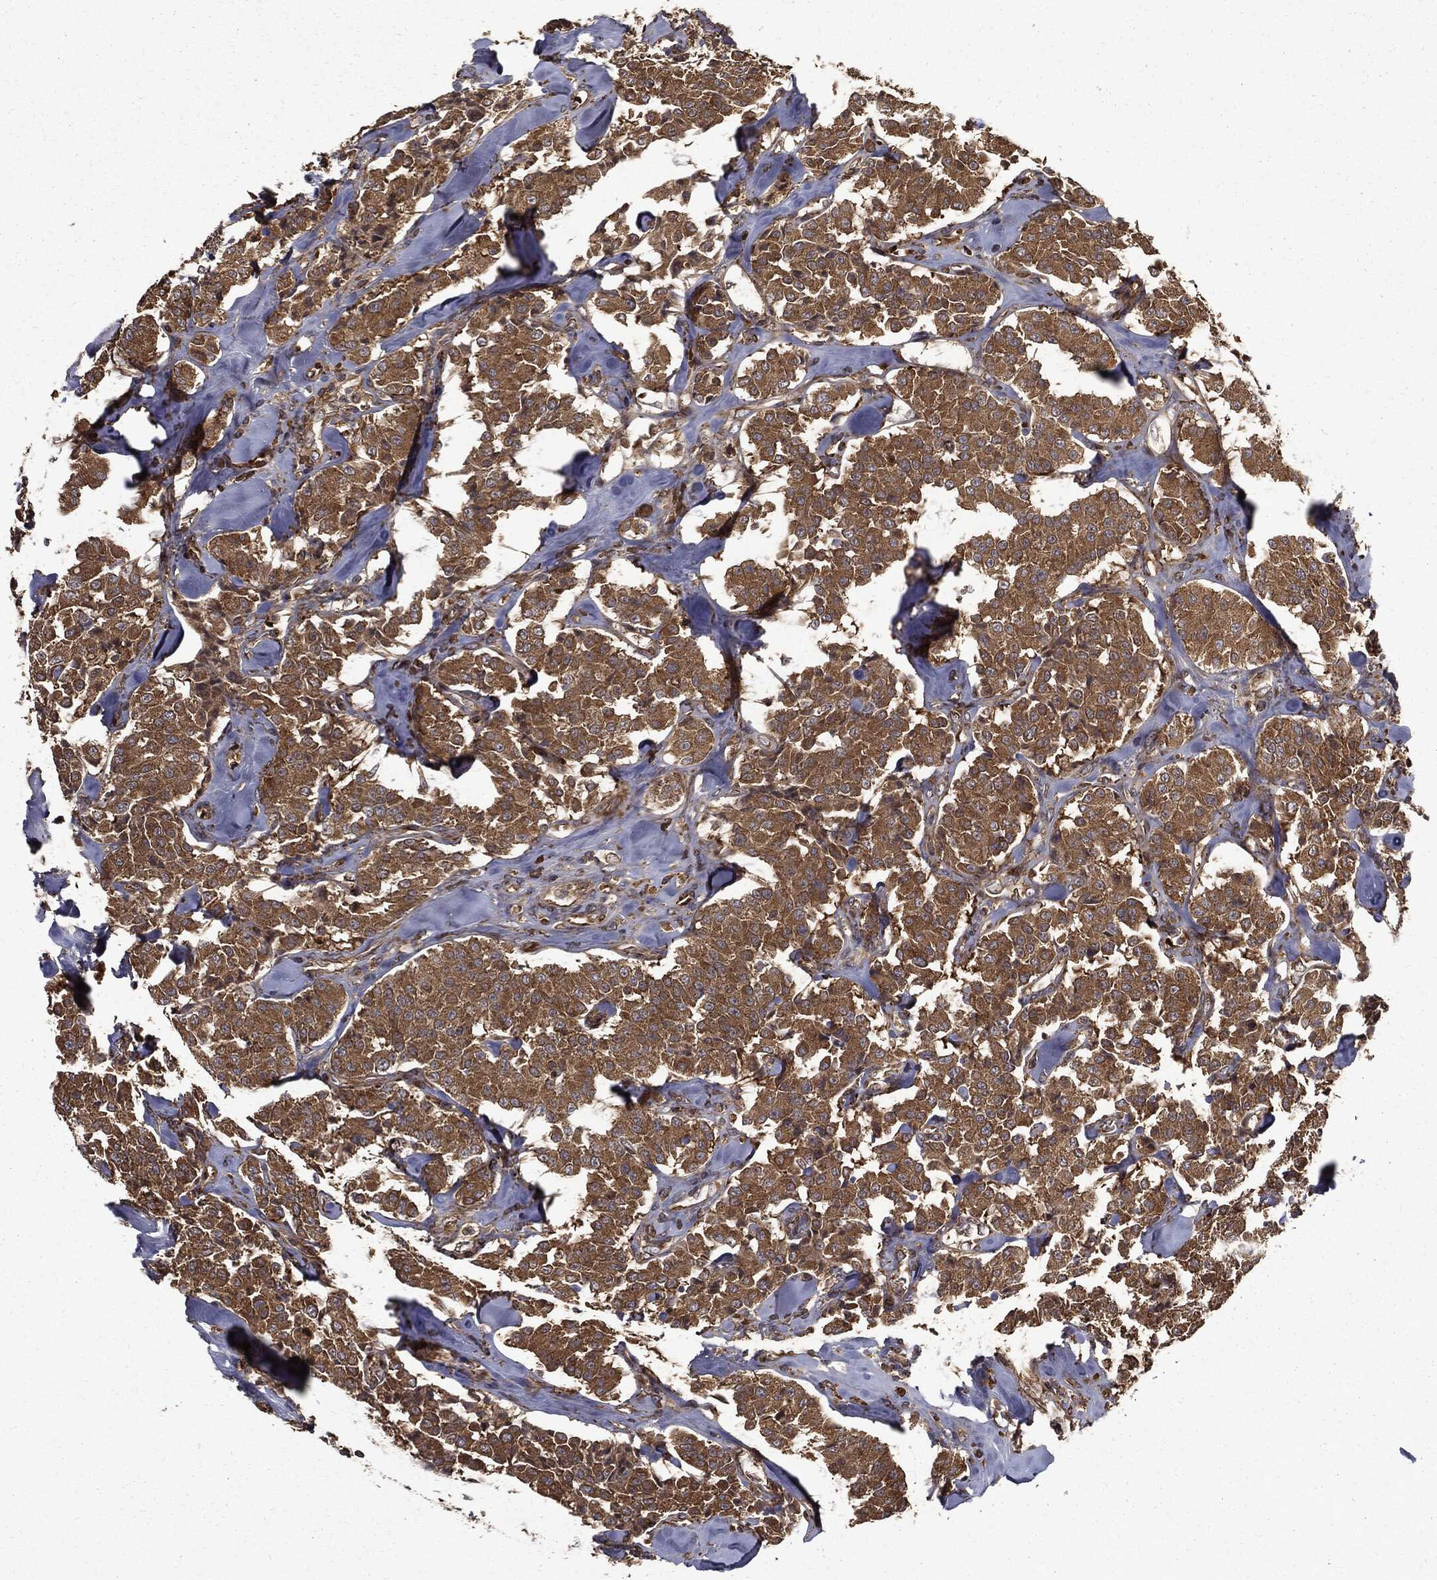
{"staining": {"intensity": "moderate", "quantity": ">75%", "location": "cytoplasmic/membranous"}, "tissue": "carcinoid", "cell_type": "Tumor cells", "image_type": "cancer", "snomed": [{"axis": "morphology", "description": "Carcinoid, malignant, NOS"}, {"axis": "topography", "description": "Pancreas"}], "caption": "Immunohistochemical staining of human carcinoid demonstrates medium levels of moderate cytoplasmic/membranous expression in about >75% of tumor cells.", "gene": "HTT", "patient": {"sex": "male", "age": 41}}